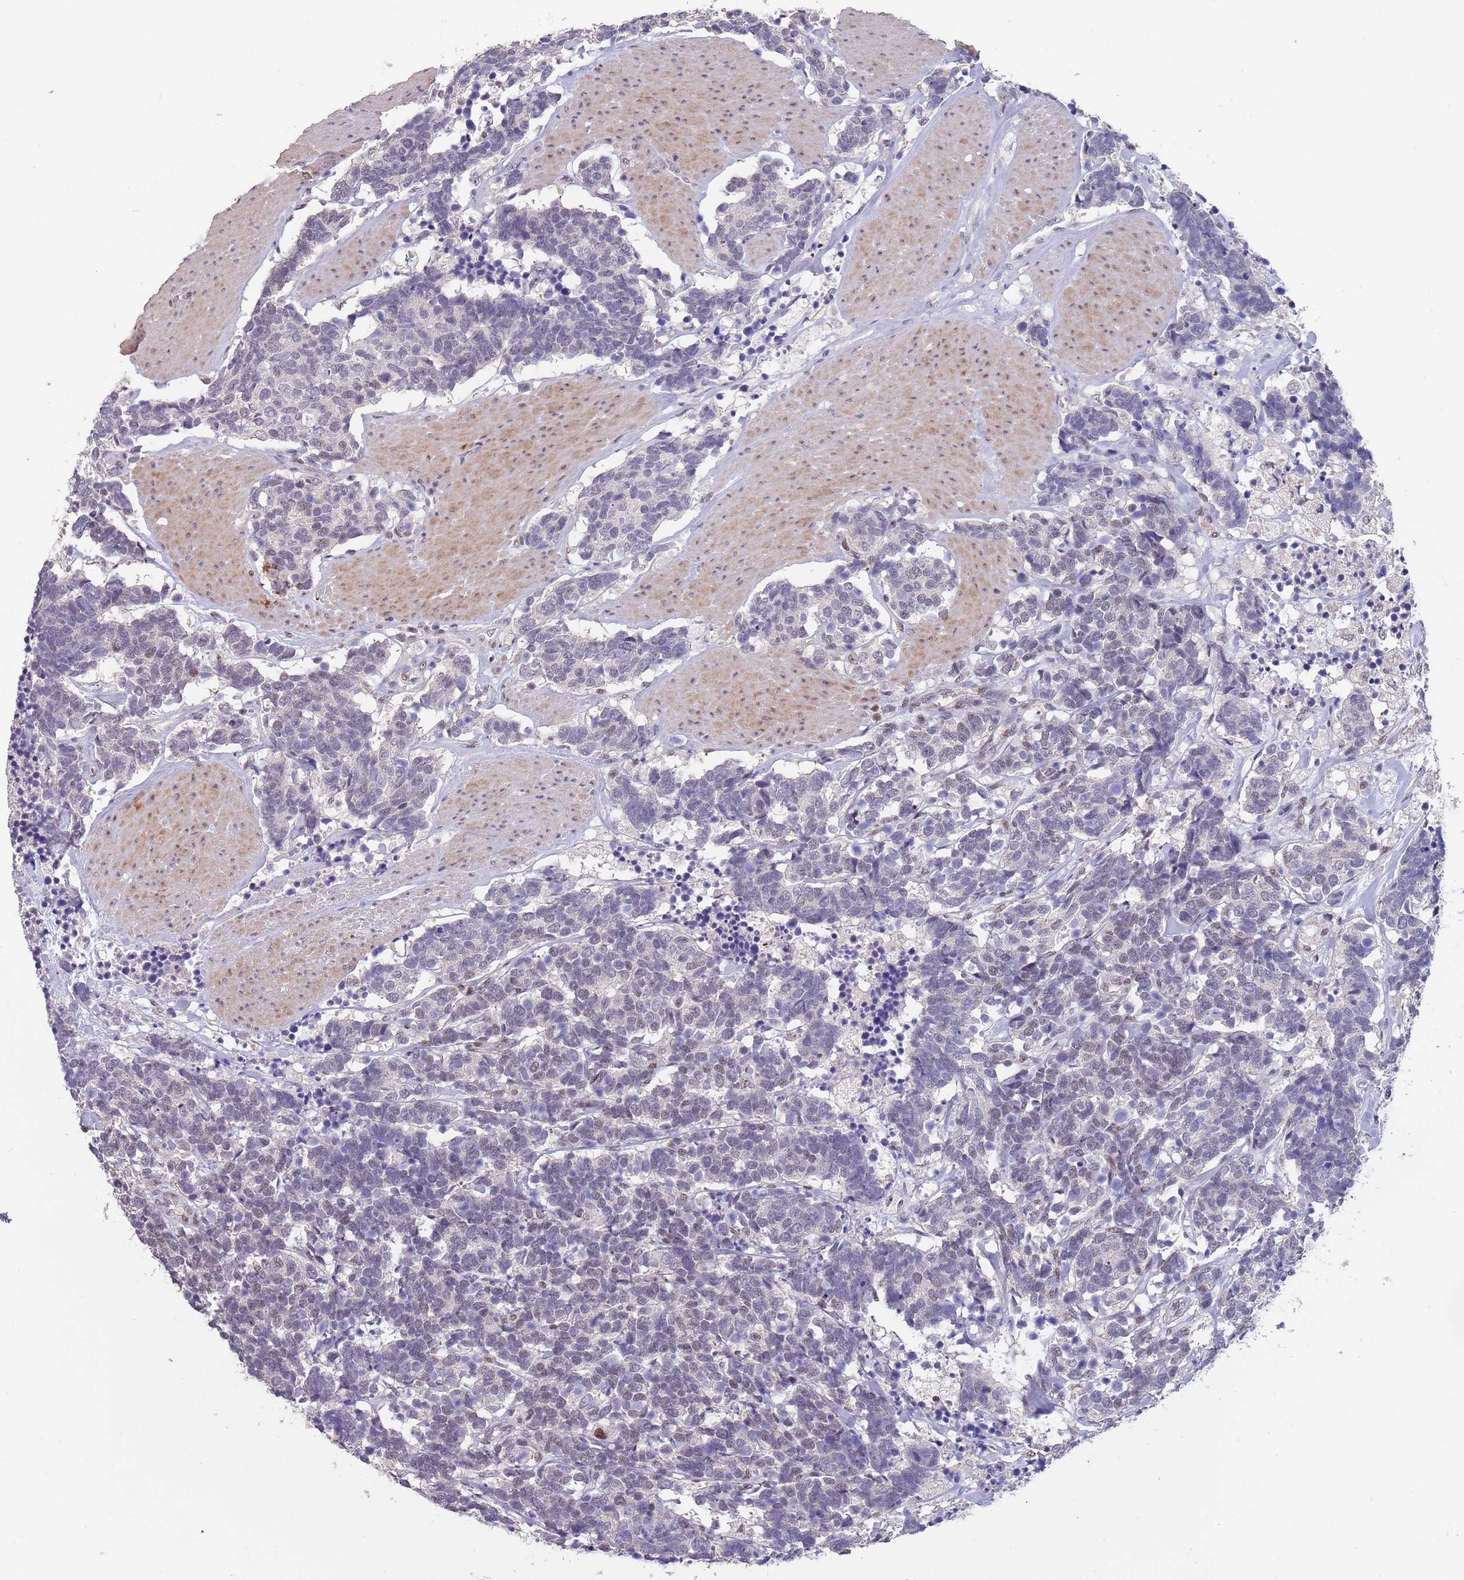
{"staining": {"intensity": "negative", "quantity": "none", "location": "none"}, "tissue": "carcinoid", "cell_type": "Tumor cells", "image_type": "cancer", "snomed": [{"axis": "morphology", "description": "Carcinoma, NOS"}, {"axis": "morphology", "description": "Carcinoid, malignant, NOS"}, {"axis": "topography", "description": "Urinary bladder"}], "caption": "Photomicrograph shows no significant protein expression in tumor cells of carcinoid (malignant).", "gene": "CIZ1", "patient": {"sex": "male", "age": 57}}